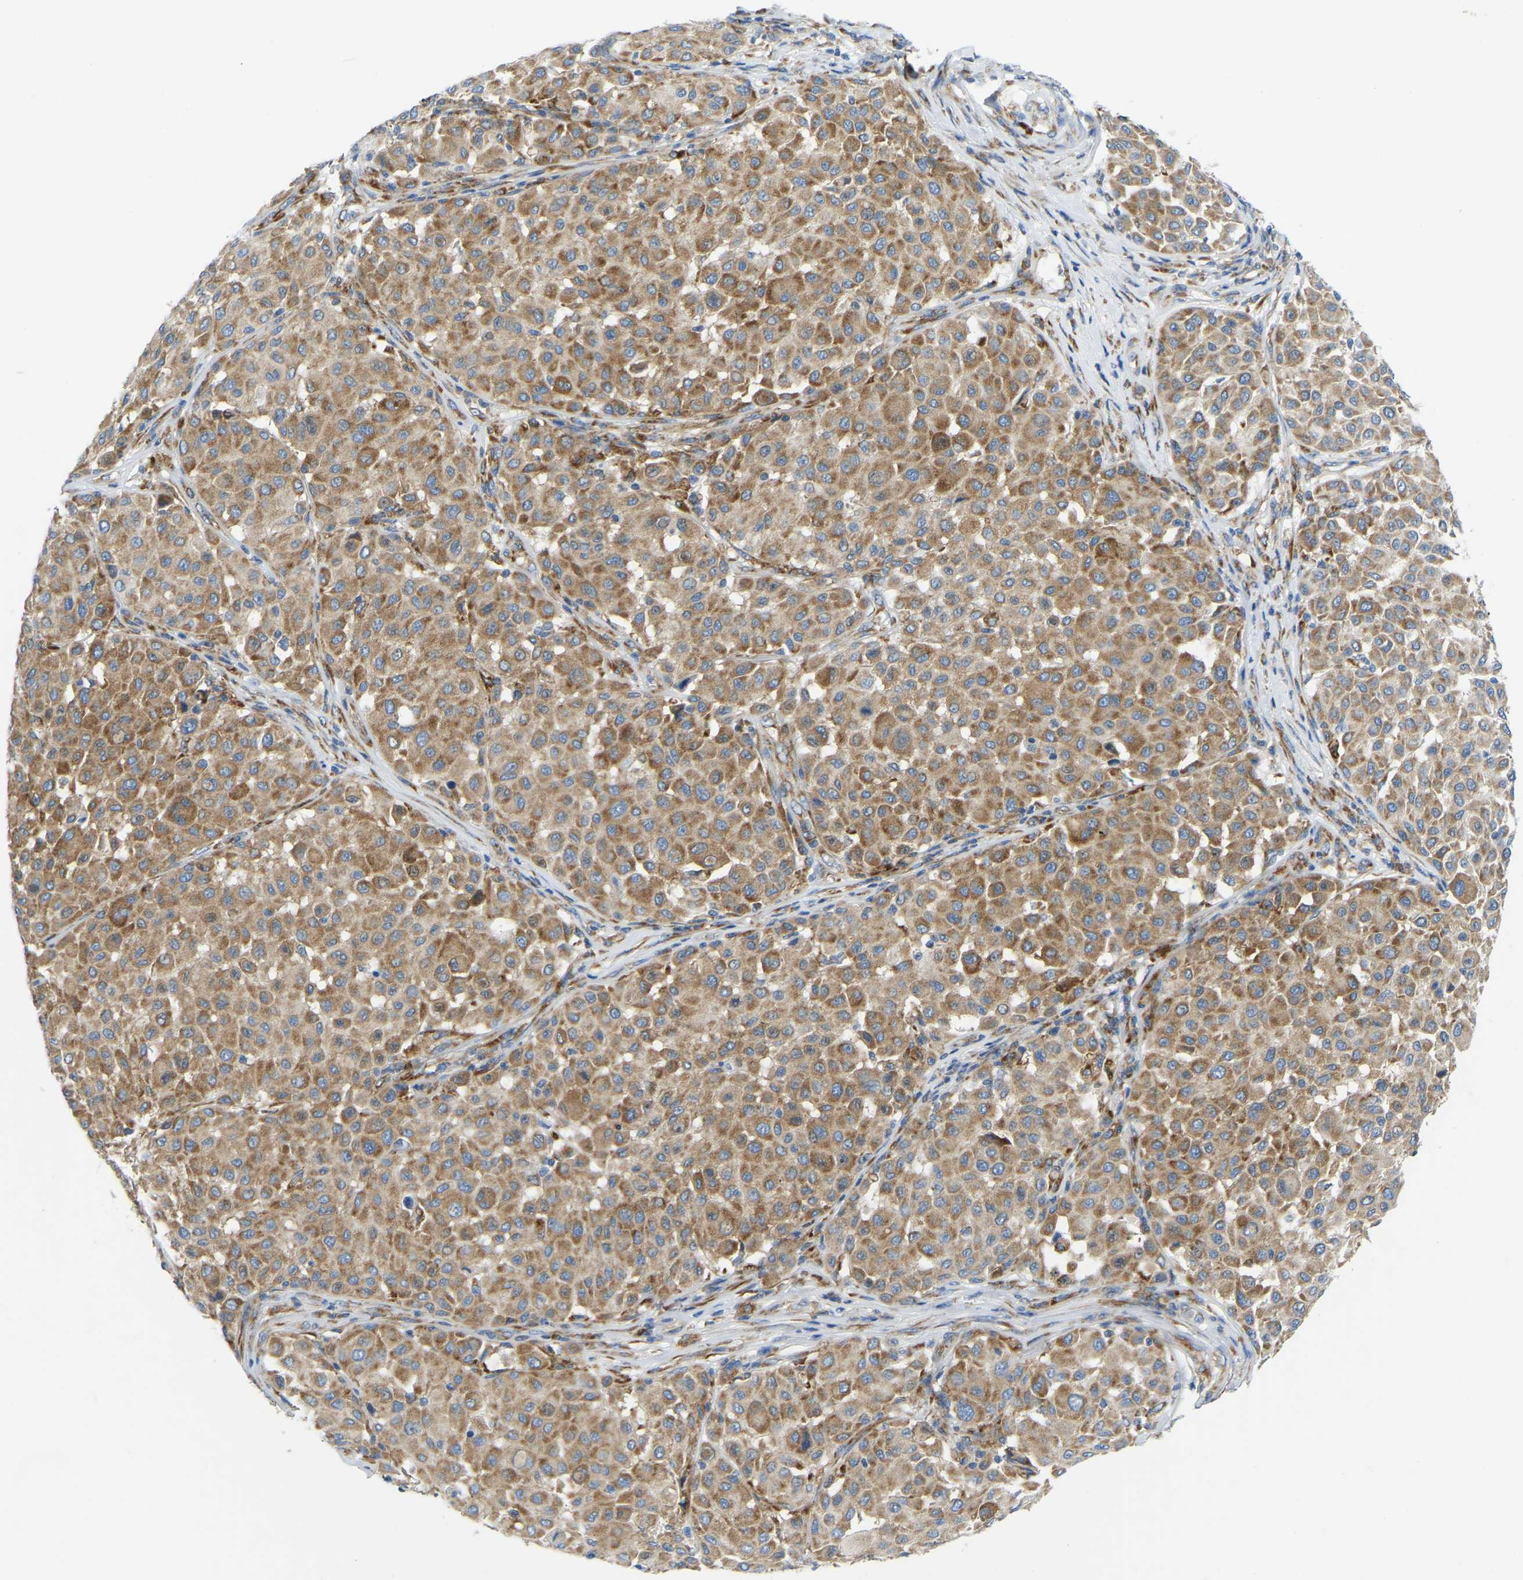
{"staining": {"intensity": "moderate", "quantity": ">75%", "location": "cytoplasmic/membranous"}, "tissue": "melanoma", "cell_type": "Tumor cells", "image_type": "cancer", "snomed": [{"axis": "morphology", "description": "Malignant melanoma, Metastatic site"}, {"axis": "topography", "description": "Soft tissue"}], "caption": "A brown stain labels moderate cytoplasmic/membranous positivity of a protein in human malignant melanoma (metastatic site) tumor cells. The protein of interest is stained brown, and the nuclei are stained in blue (DAB (3,3'-diaminobenzidine) IHC with brightfield microscopy, high magnification).", "gene": "SND1", "patient": {"sex": "male", "age": 41}}